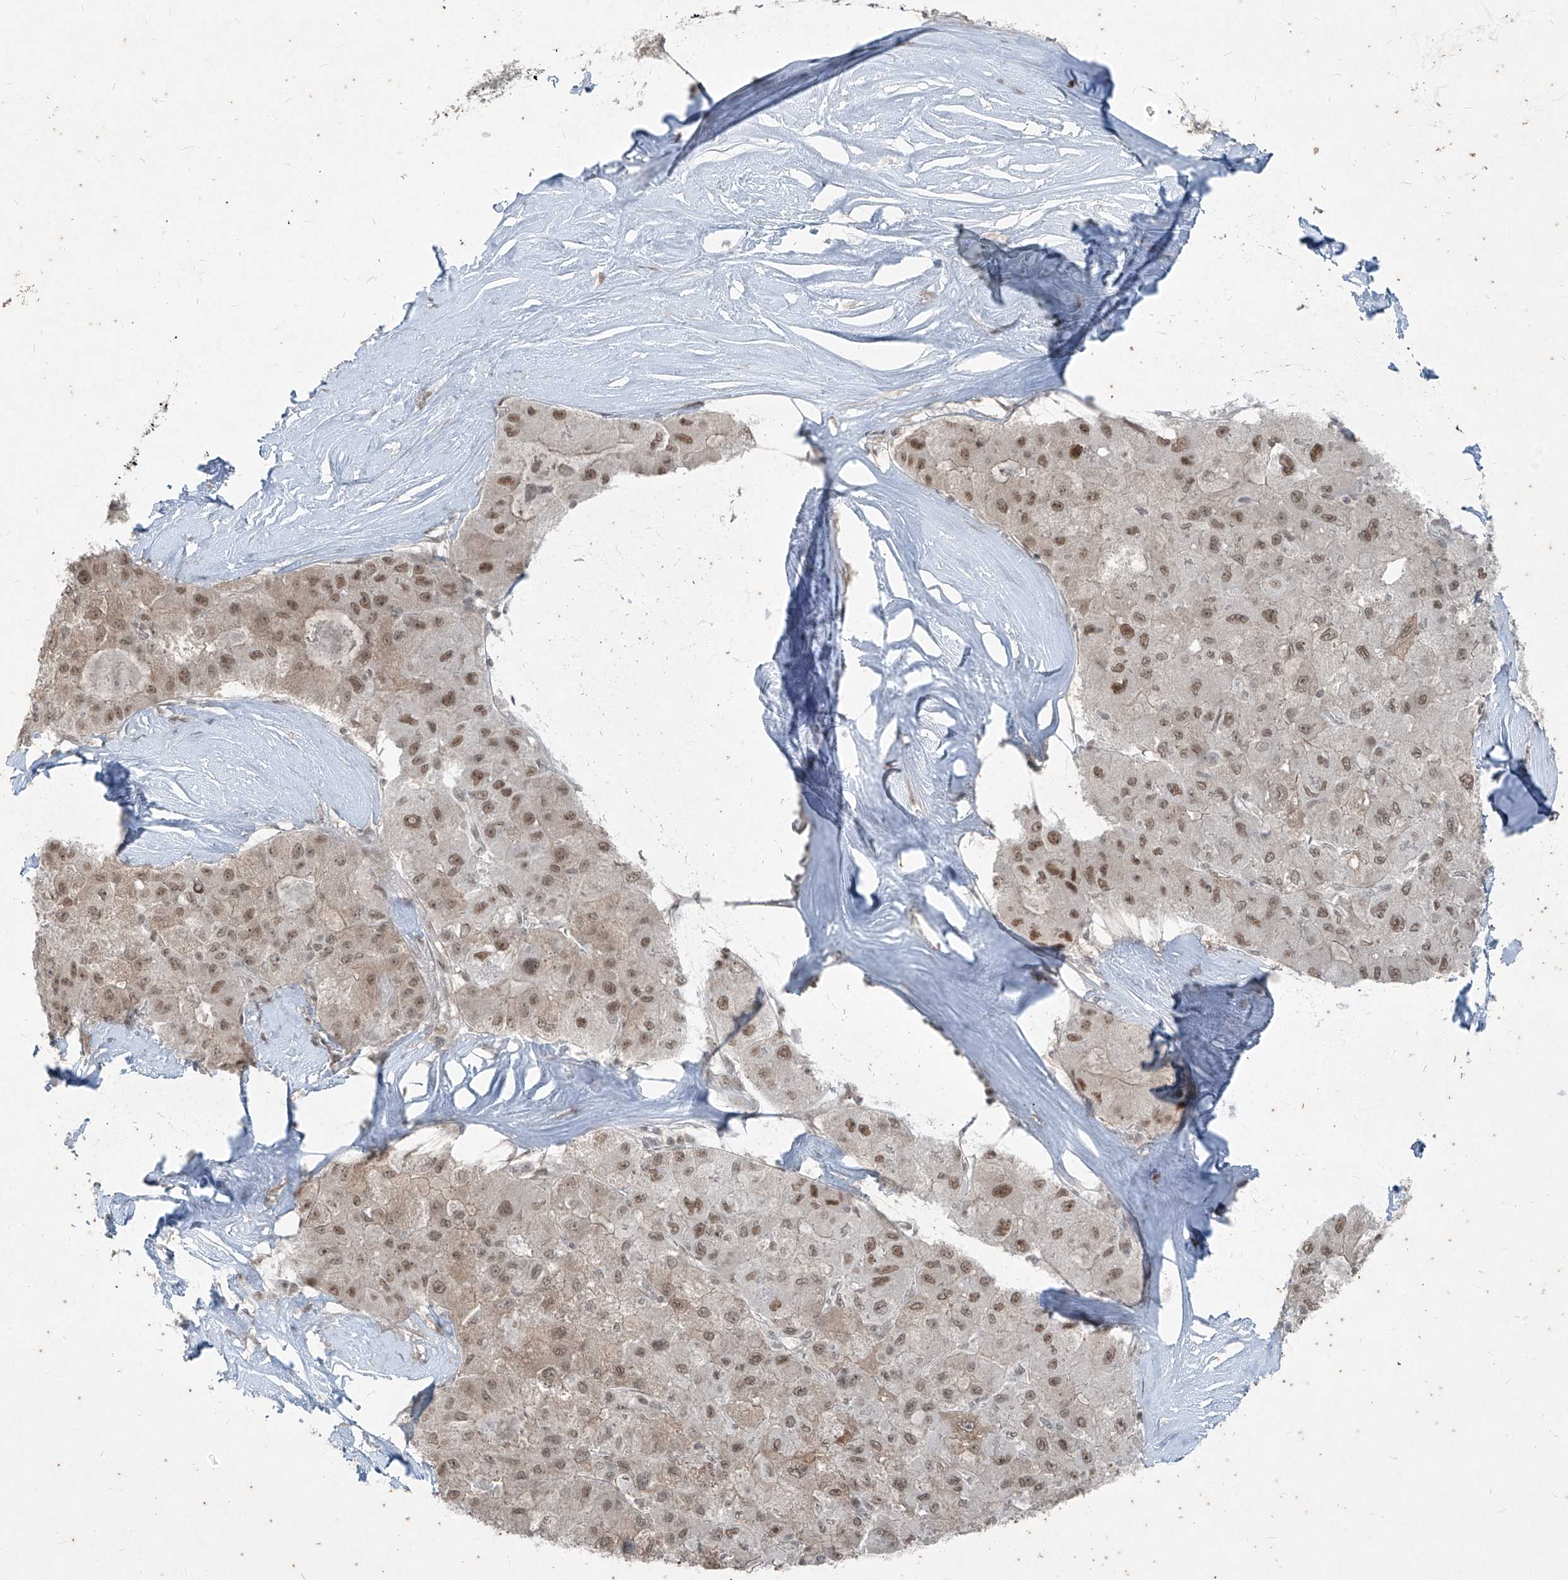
{"staining": {"intensity": "moderate", "quantity": ">75%", "location": "nuclear"}, "tissue": "liver cancer", "cell_type": "Tumor cells", "image_type": "cancer", "snomed": [{"axis": "morphology", "description": "Carcinoma, Hepatocellular, NOS"}, {"axis": "topography", "description": "Liver"}], "caption": "Liver hepatocellular carcinoma stained with immunohistochemistry shows moderate nuclear staining in about >75% of tumor cells. (DAB IHC, brown staining for protein, blue staining for nuclei).", "gene": "ZNF354B", "patient": {"sex": "male", "age": 80}}